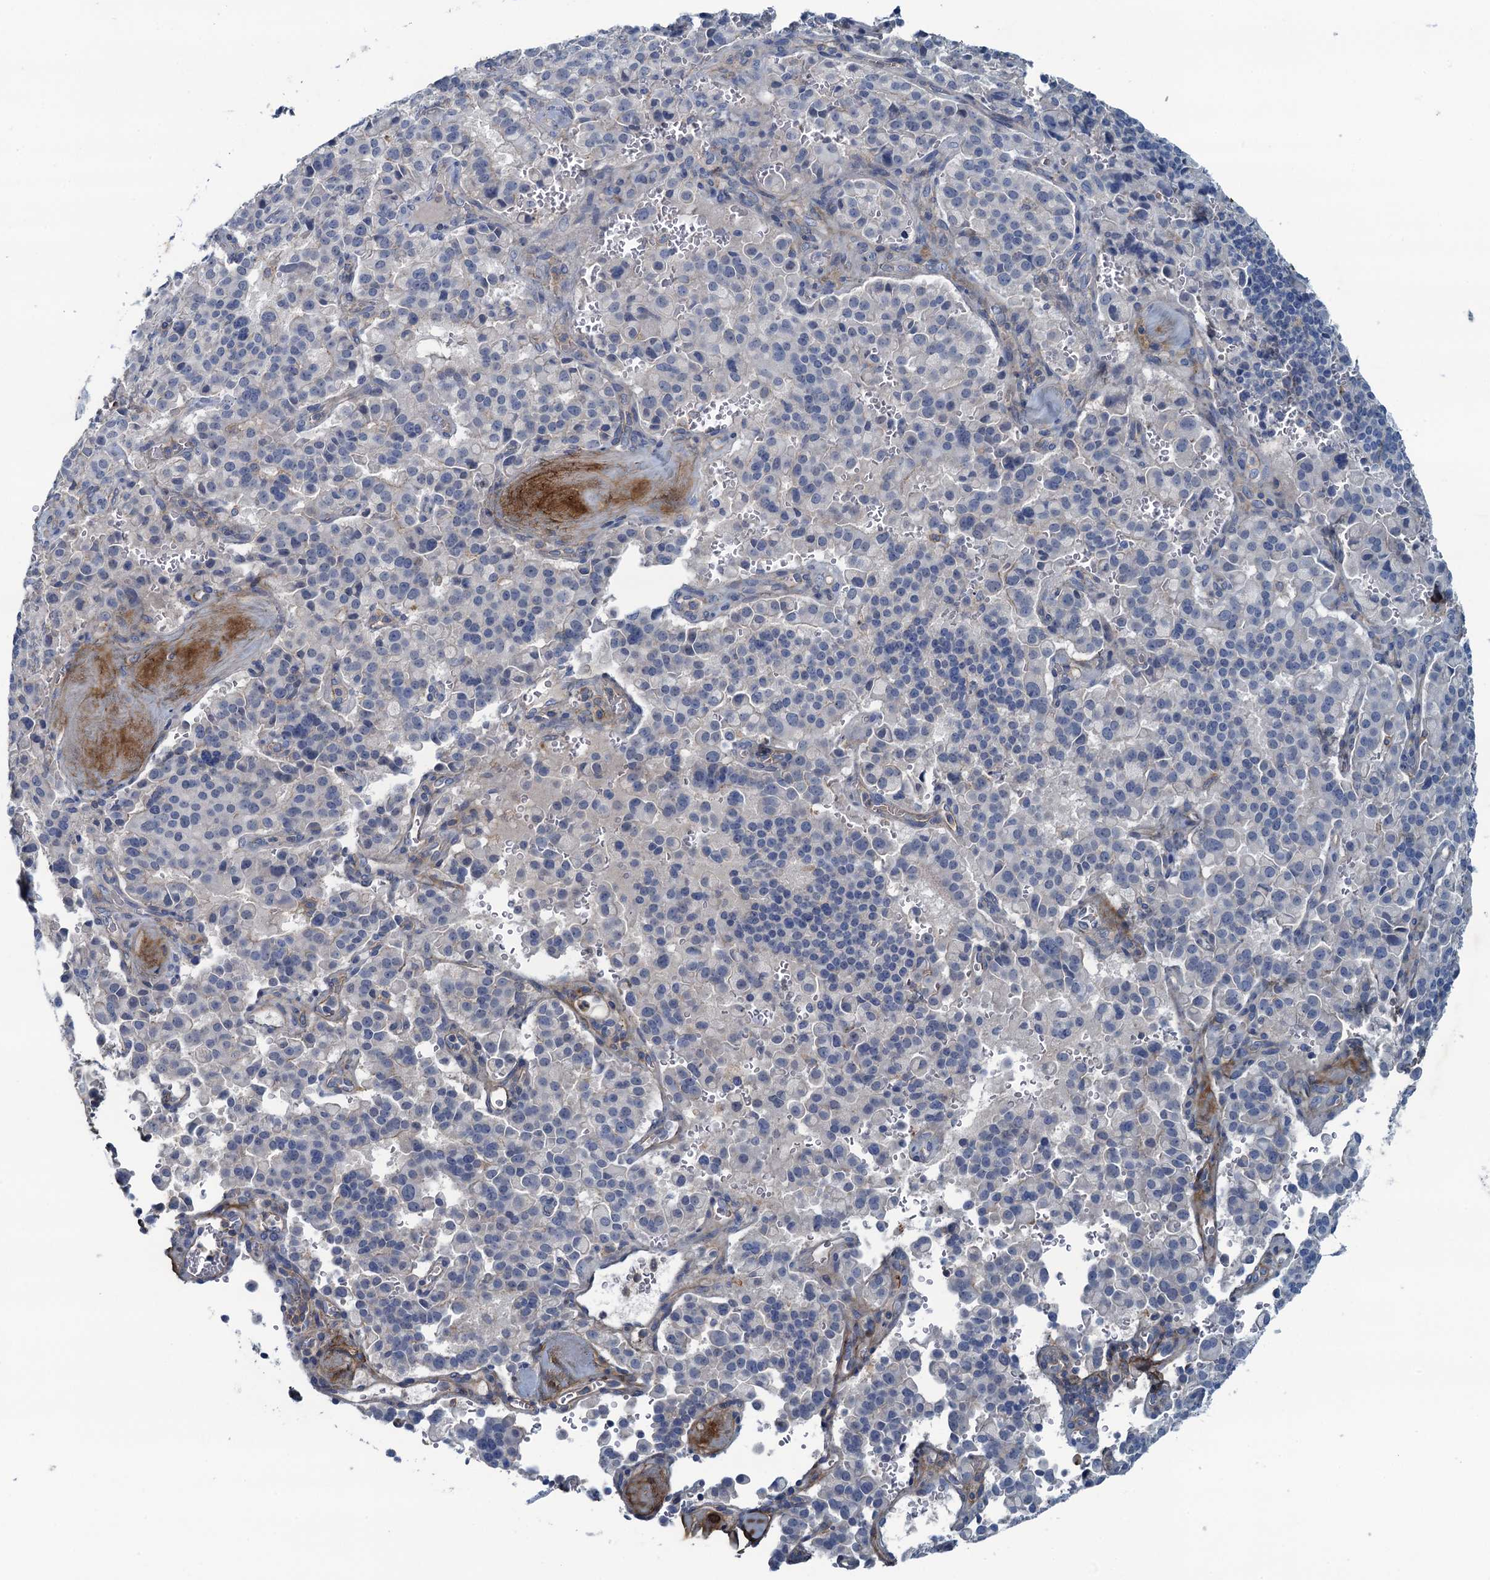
{"staining": {"intensity": "negative", "quantity": "none", "location": "none"}, "tissue": "pancreatic cancer", "cell_type": "Tumor cells", "image_type": "cancer", "snomed": [{"axis": "morphology", "description": "Adenocarcinoma, NOS"}, {"axis": "topography", "description": "Pancreas"}], "caption": "The photomicrograph shows no significant expression in tumor cells of pancreatic cancer (adenocarcinoma).", "gene": "THAP10", "patient": {"sex": "male", "age": 65}}